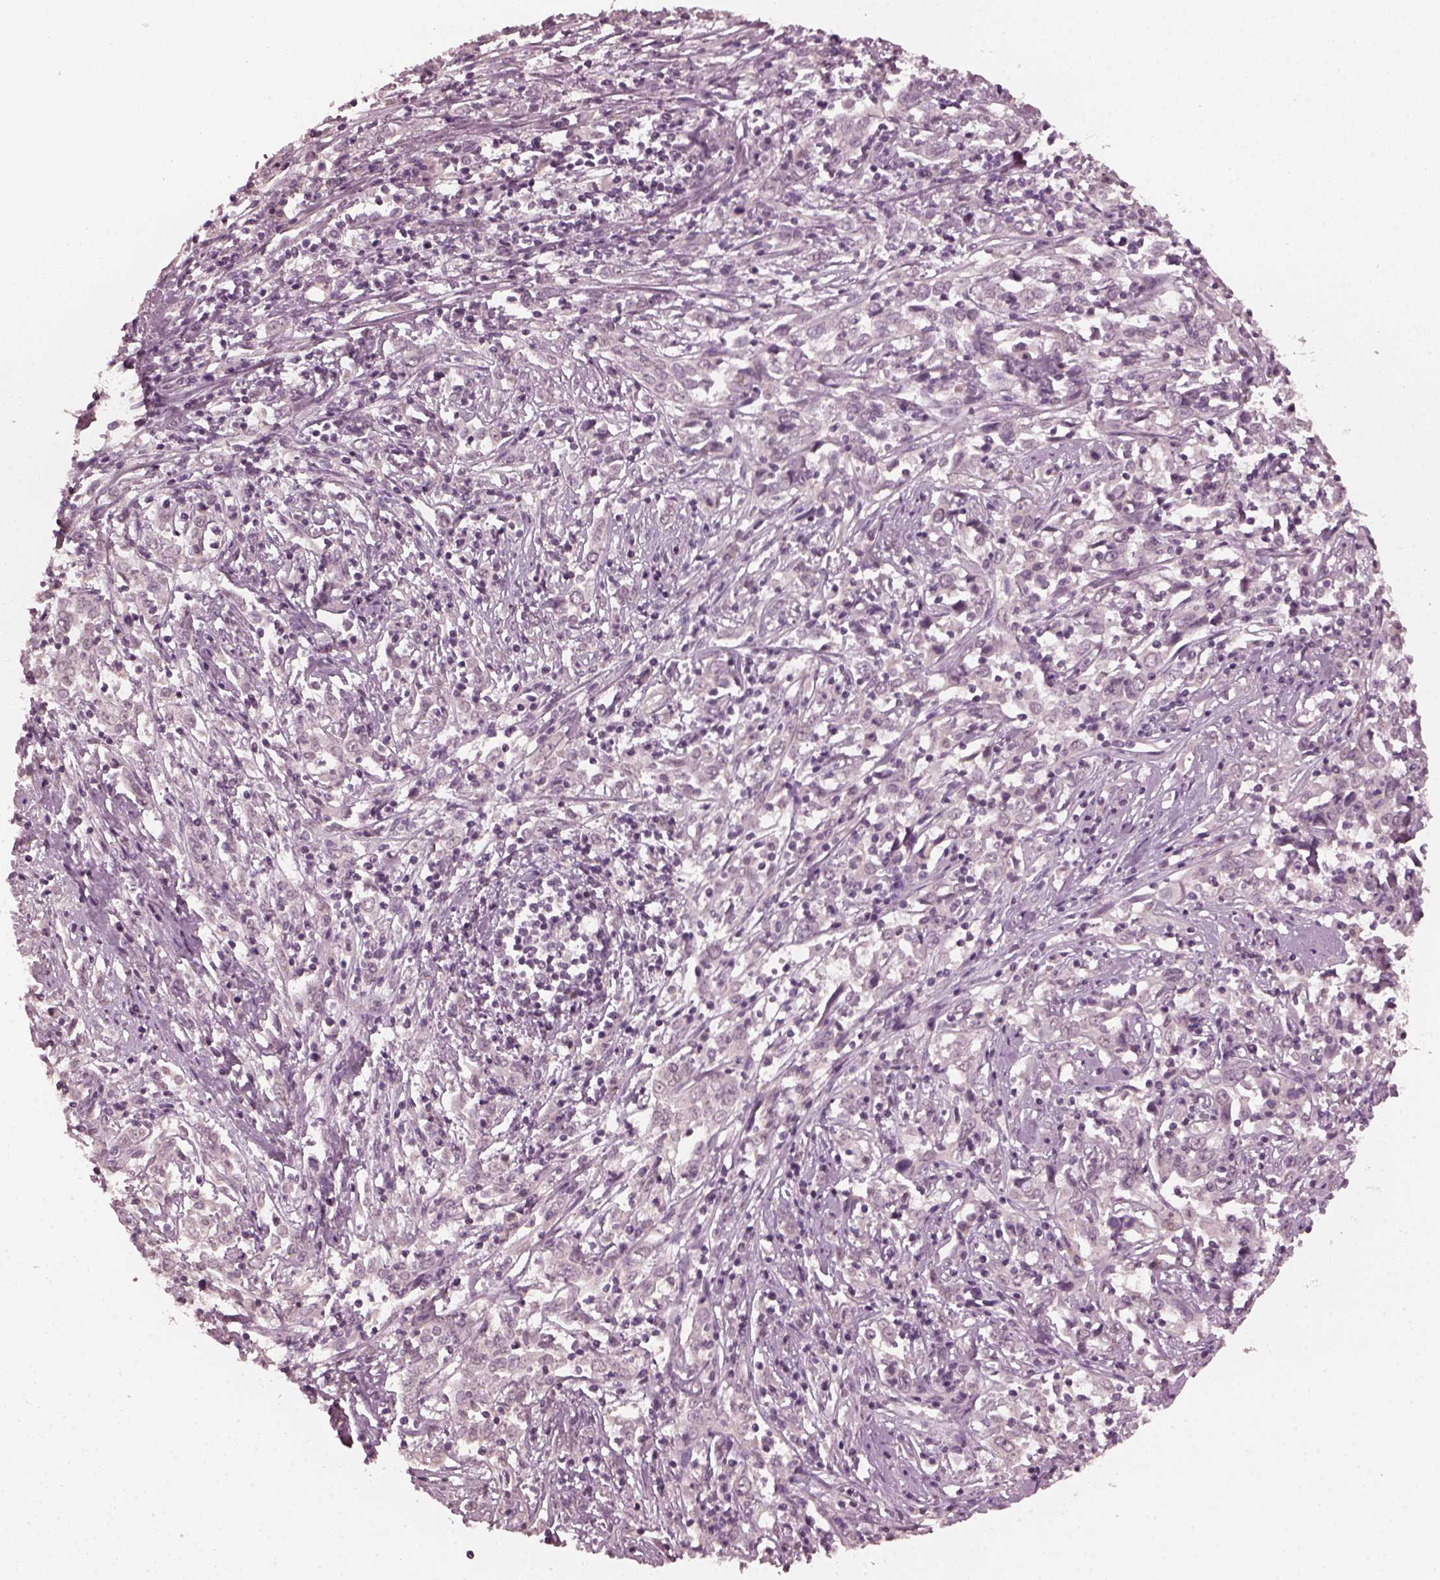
{"staining": {"intensity": "strong", "quantity": "25%-75%", "location": "cytoplasmic/membranous"}, "tissue": "cervical cancer", "cell_type": "Tumor cells", "image_type": "cancer", "snomed": [{"axis": "morphology", "description": "Adenocarcinoma, NOS"}, {"axis": "topography", "description": "Cervix"}], "caption": "IHC image of adenocarcinoma (cervical) stained for a protein (brown), which exhibits high levels of strong cytoplasmic/membranous positivity in approximately 25%-75% of tumor cells.", "gene": "KRT79", "patient": {"sex": "female", "age": 40}}